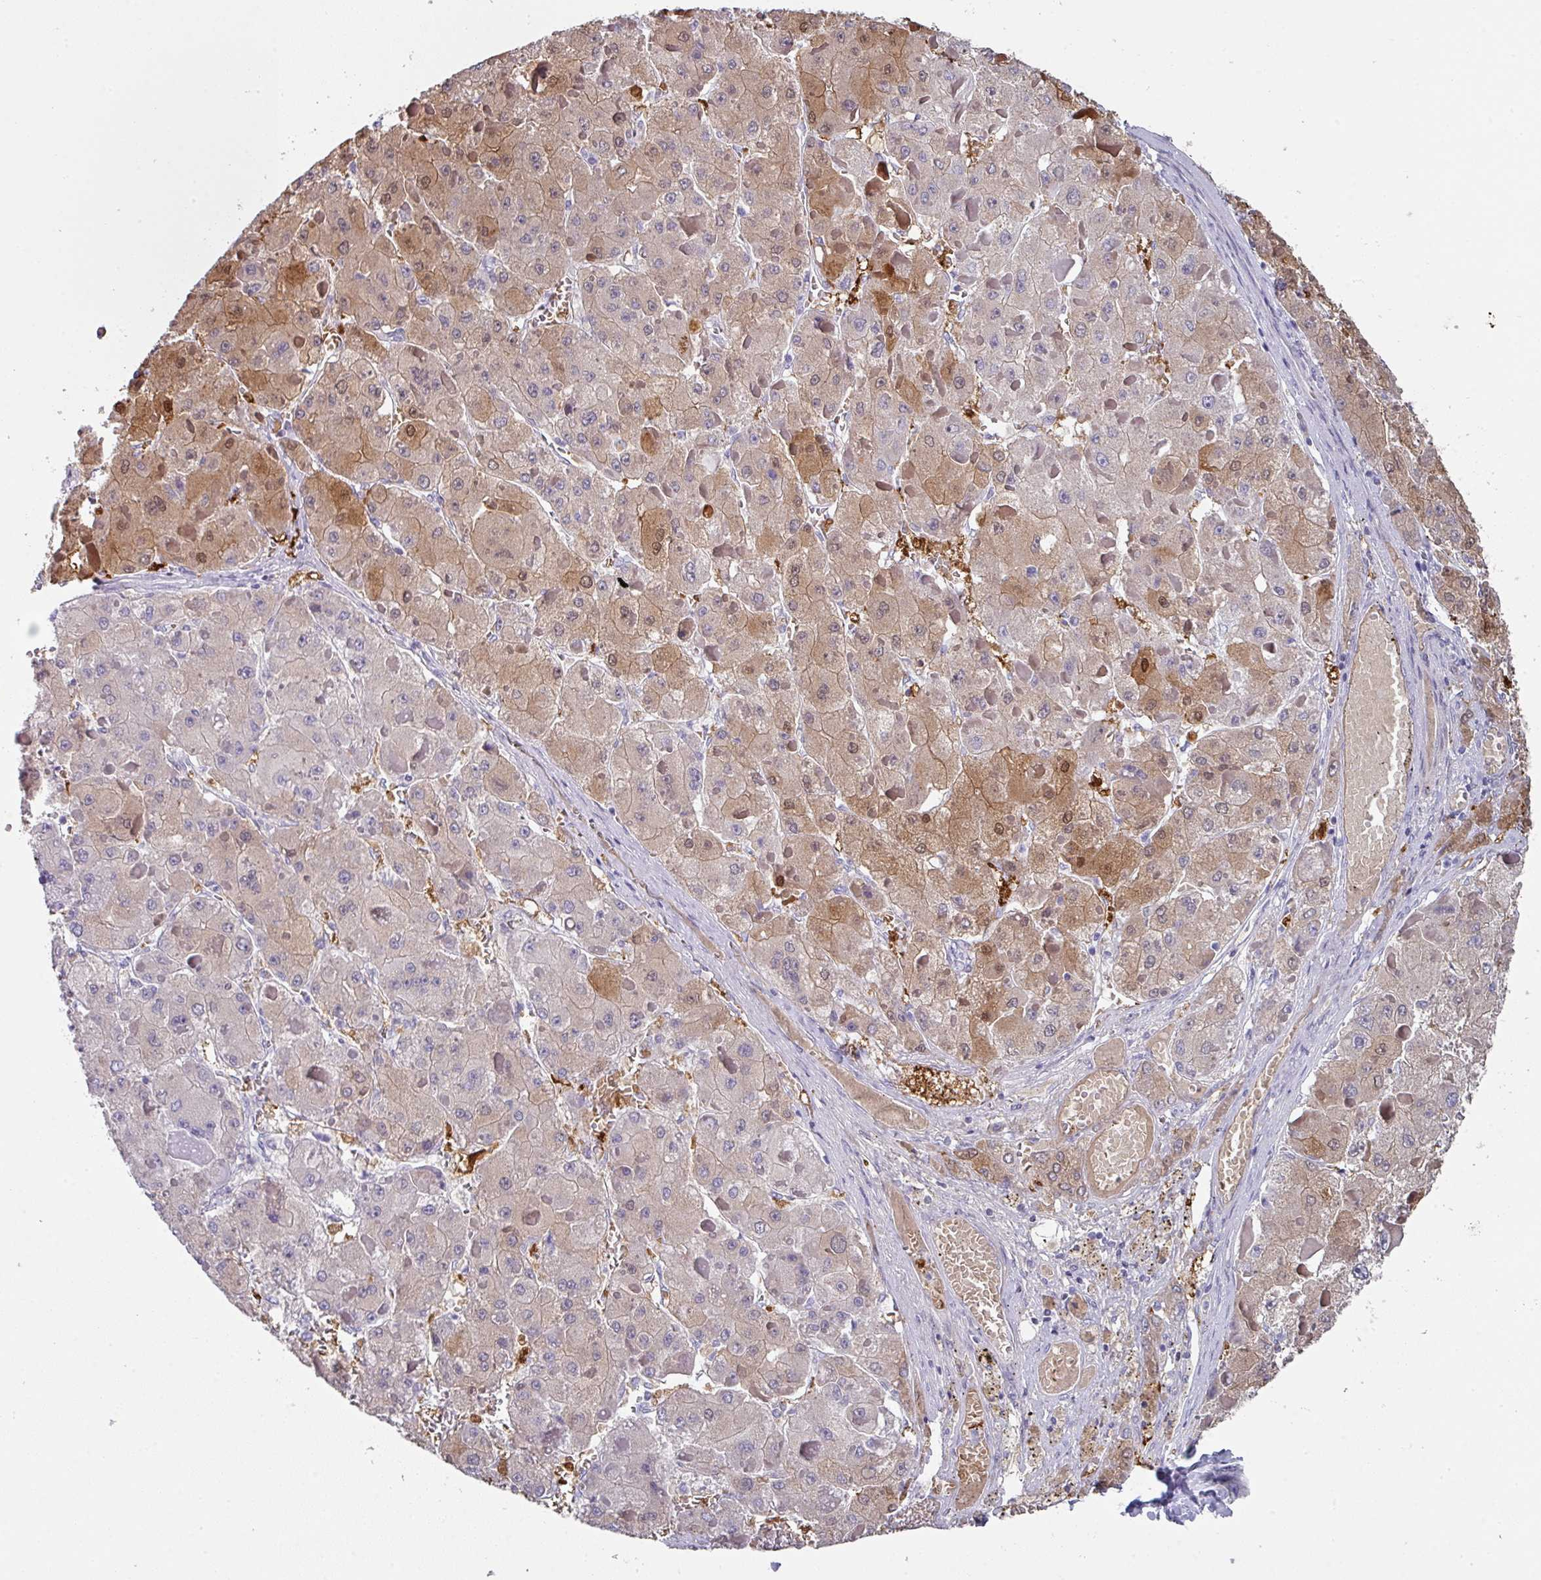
{"staining": {"intensity": "moderate", "quantity": "<25%", "location": "cytoplasmic/membranous,nuclear"}, "tissue": "liver cancer", "cell_type": "Tumor cells", "image_type": "cancer", "snomed": [{"axis": "morphology", "description": "Carcinoma, Hepatocellular, NOS"}, {"axis": "topography", "description": "Liver"}], "caption": "The photomicrograph exhibits staining of liver cancer (hepatocellular carcinoma), revealing moderate cytoplasmic/membranous and nuclear protein positivity (brown color) within tumor cells. (IHC, brightfield microscopy, high magnification).", "gene": "DEFB115", "patient": {"sex": "female", "age": 73}}